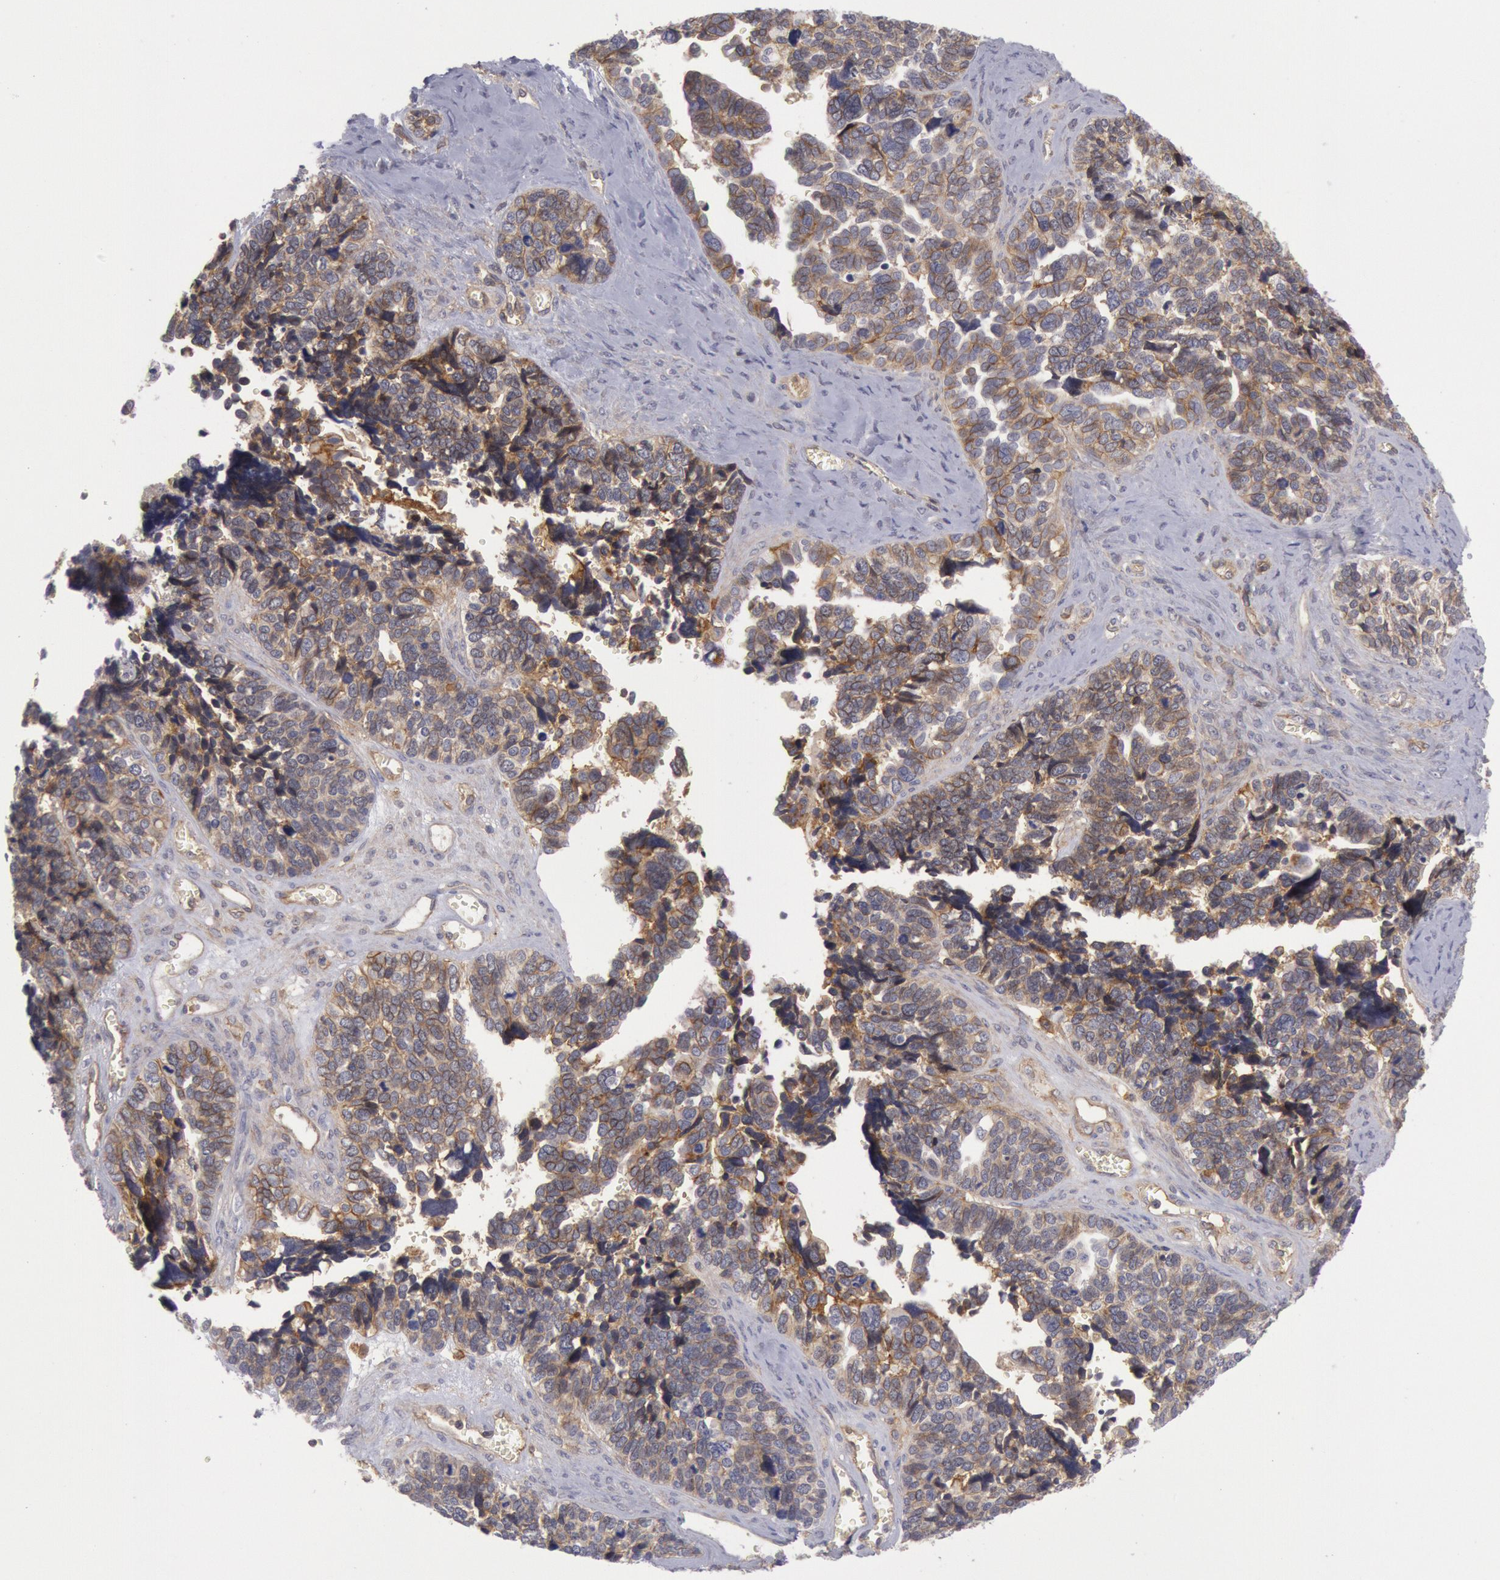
{"staining": {"intensity": "weak", "quantity": ">75%", "location": "cytoplasmic/membranous"}, "tissue": "ovarian cancer", "cell_type": "Tumor cells", "image_type": "cancer", "snomed": [{"axis": "morphology", "description": "Cystadenocarcinoma, serous, NOS"}, {"axis": "topography", "description": "Ovary"}], "caption": "IHC photomicrograph of neoplastic tissue: ovarian cancer (serous cystadenocarcinoma) stained using IHC exhibits low levels of weak protein expression localized specifically in the cytoplasmic/membranous of tumor cells, appearing as a cytoplasmic/membranous brown color.", "gene": "STX4", "patient": {"sex": "female", "age": 77}}